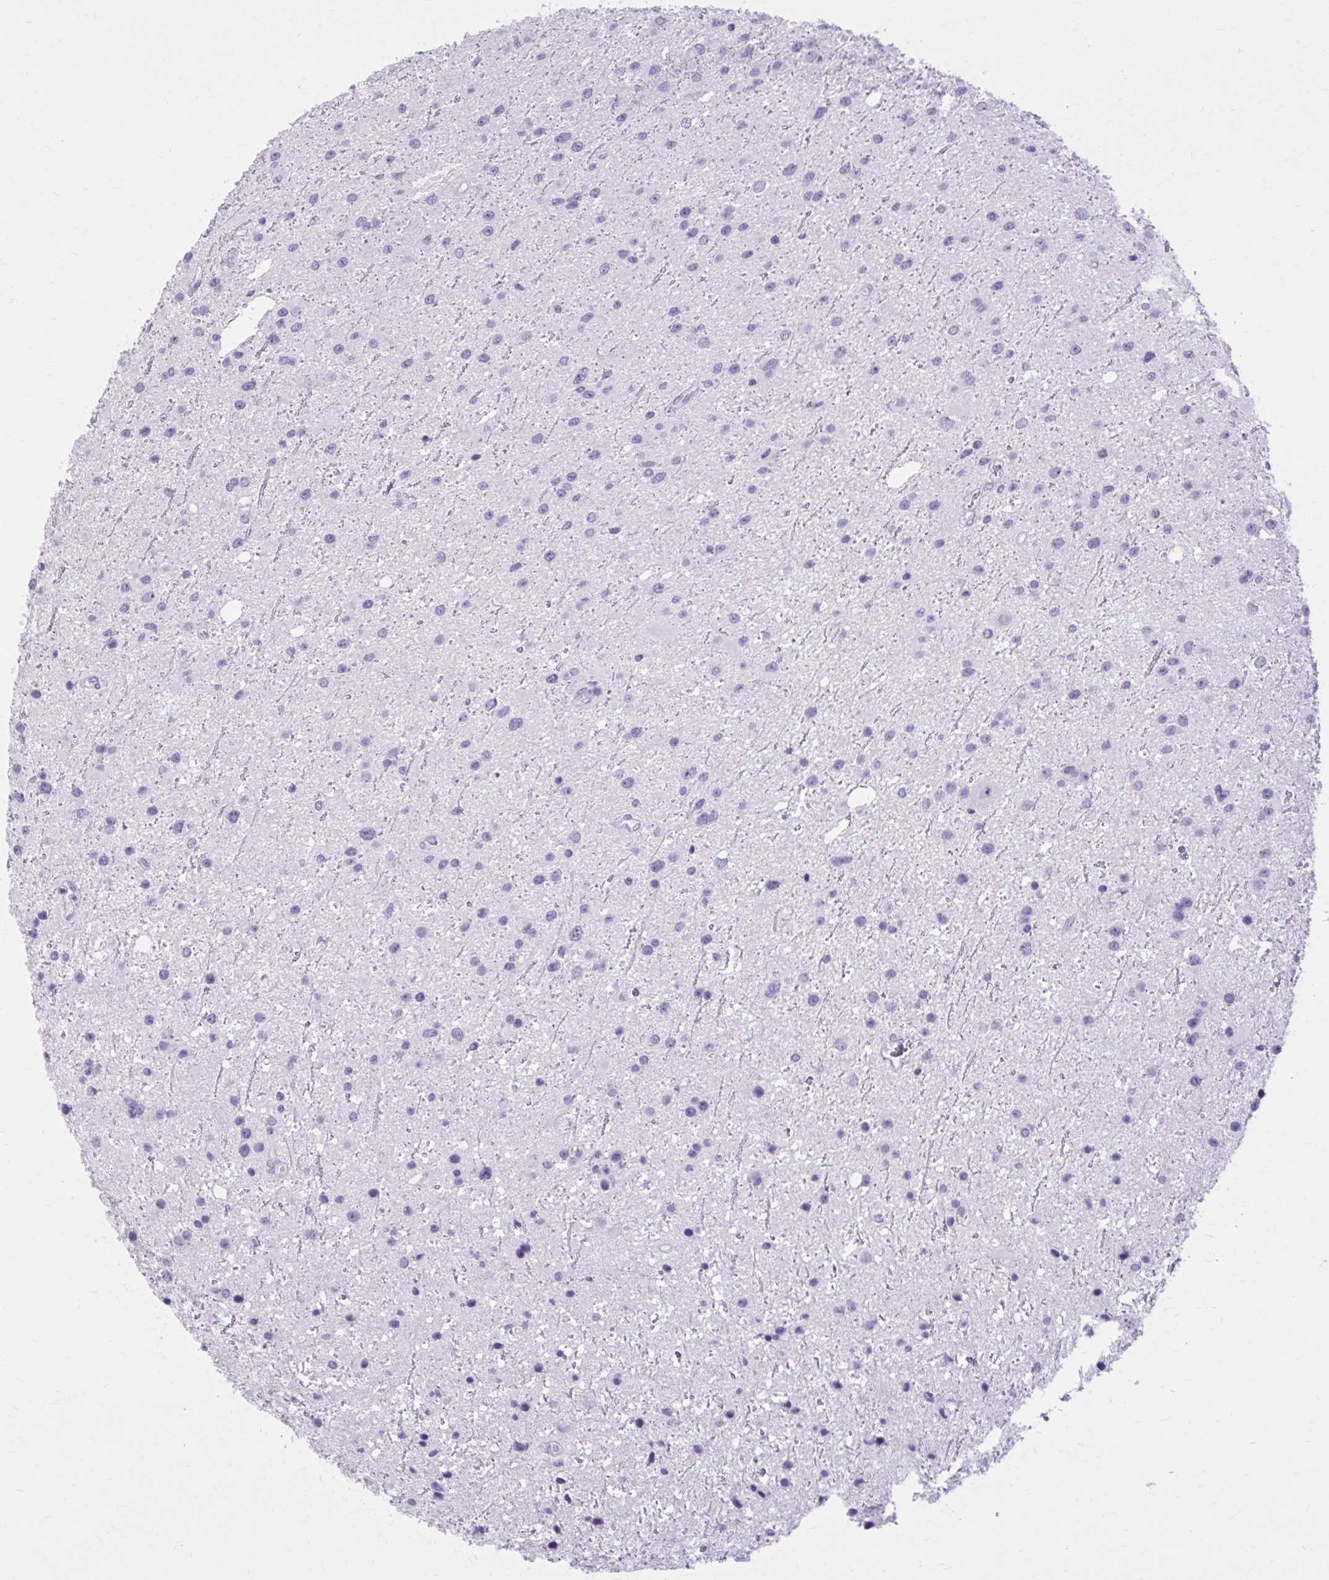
{"staining": {"intensity": "negative", "quantity": "none", "location": "none"}, "tissue": "glioma", "cell_type": "Tumor cells", "image_type": "cancer", "snomed": [{"axis": "morphology", "description": "Glioma, malignant, Low grade"}, {"axis": "topography", "description": "Brain"}], "caption": "The image shows no significant expression in tumor cells of glioma.", "gene": "OR4B1", "patient": {"sex": "female", "age": 32}}